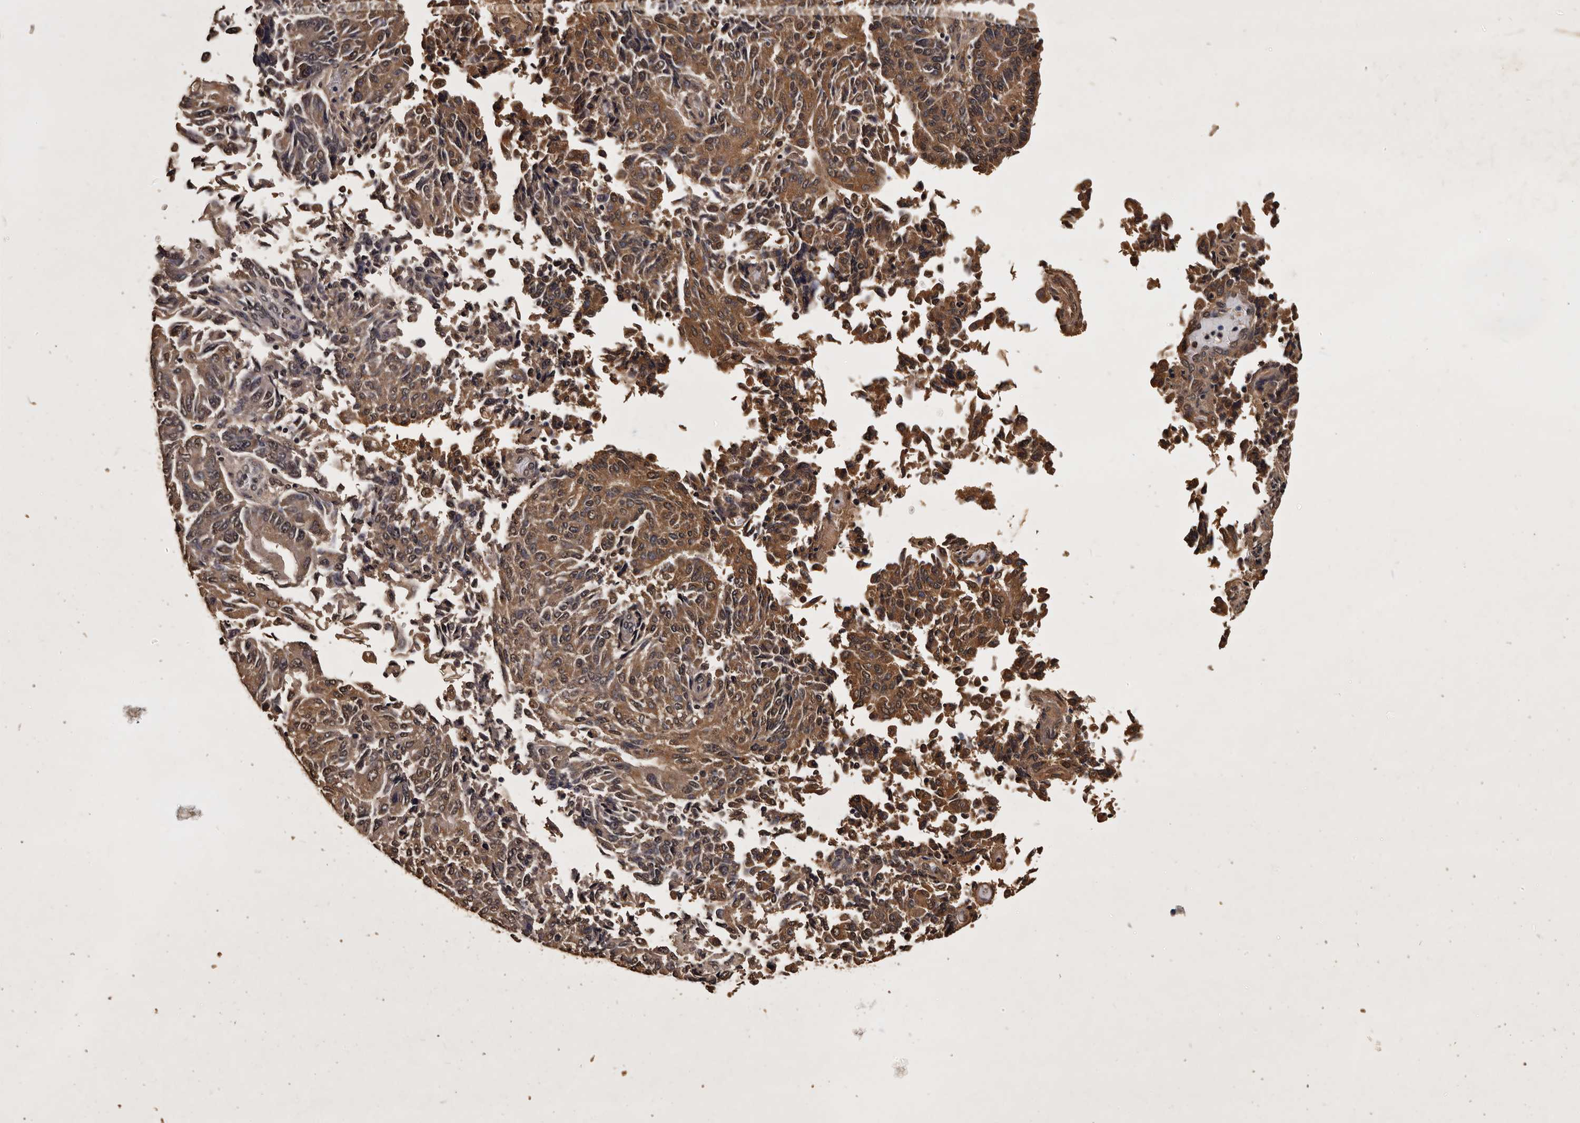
{"staining": {"intensity": "moderate", "quantity": "25%-75%", "location": "cytoplasmic/membranous,nuclear"}, "tissue": "endometrial cancer", "cell_type": "Tumor cells", "image_type": "cancer", "snomed": [{"axis": "morphology", "description": "Adenocarcinoma, NOS"}, {"axis": "topography", "description": "Endometrium"}], "caption": "Tumor cells exhibit medium levels of moderate cytoplasmic/membranous and nuclear staining in approximately 25%-75% of cells in human adenocarcinoma (endometrial).", "gene": "PARS2", "patient": {"sex": "female", "age": 80}}